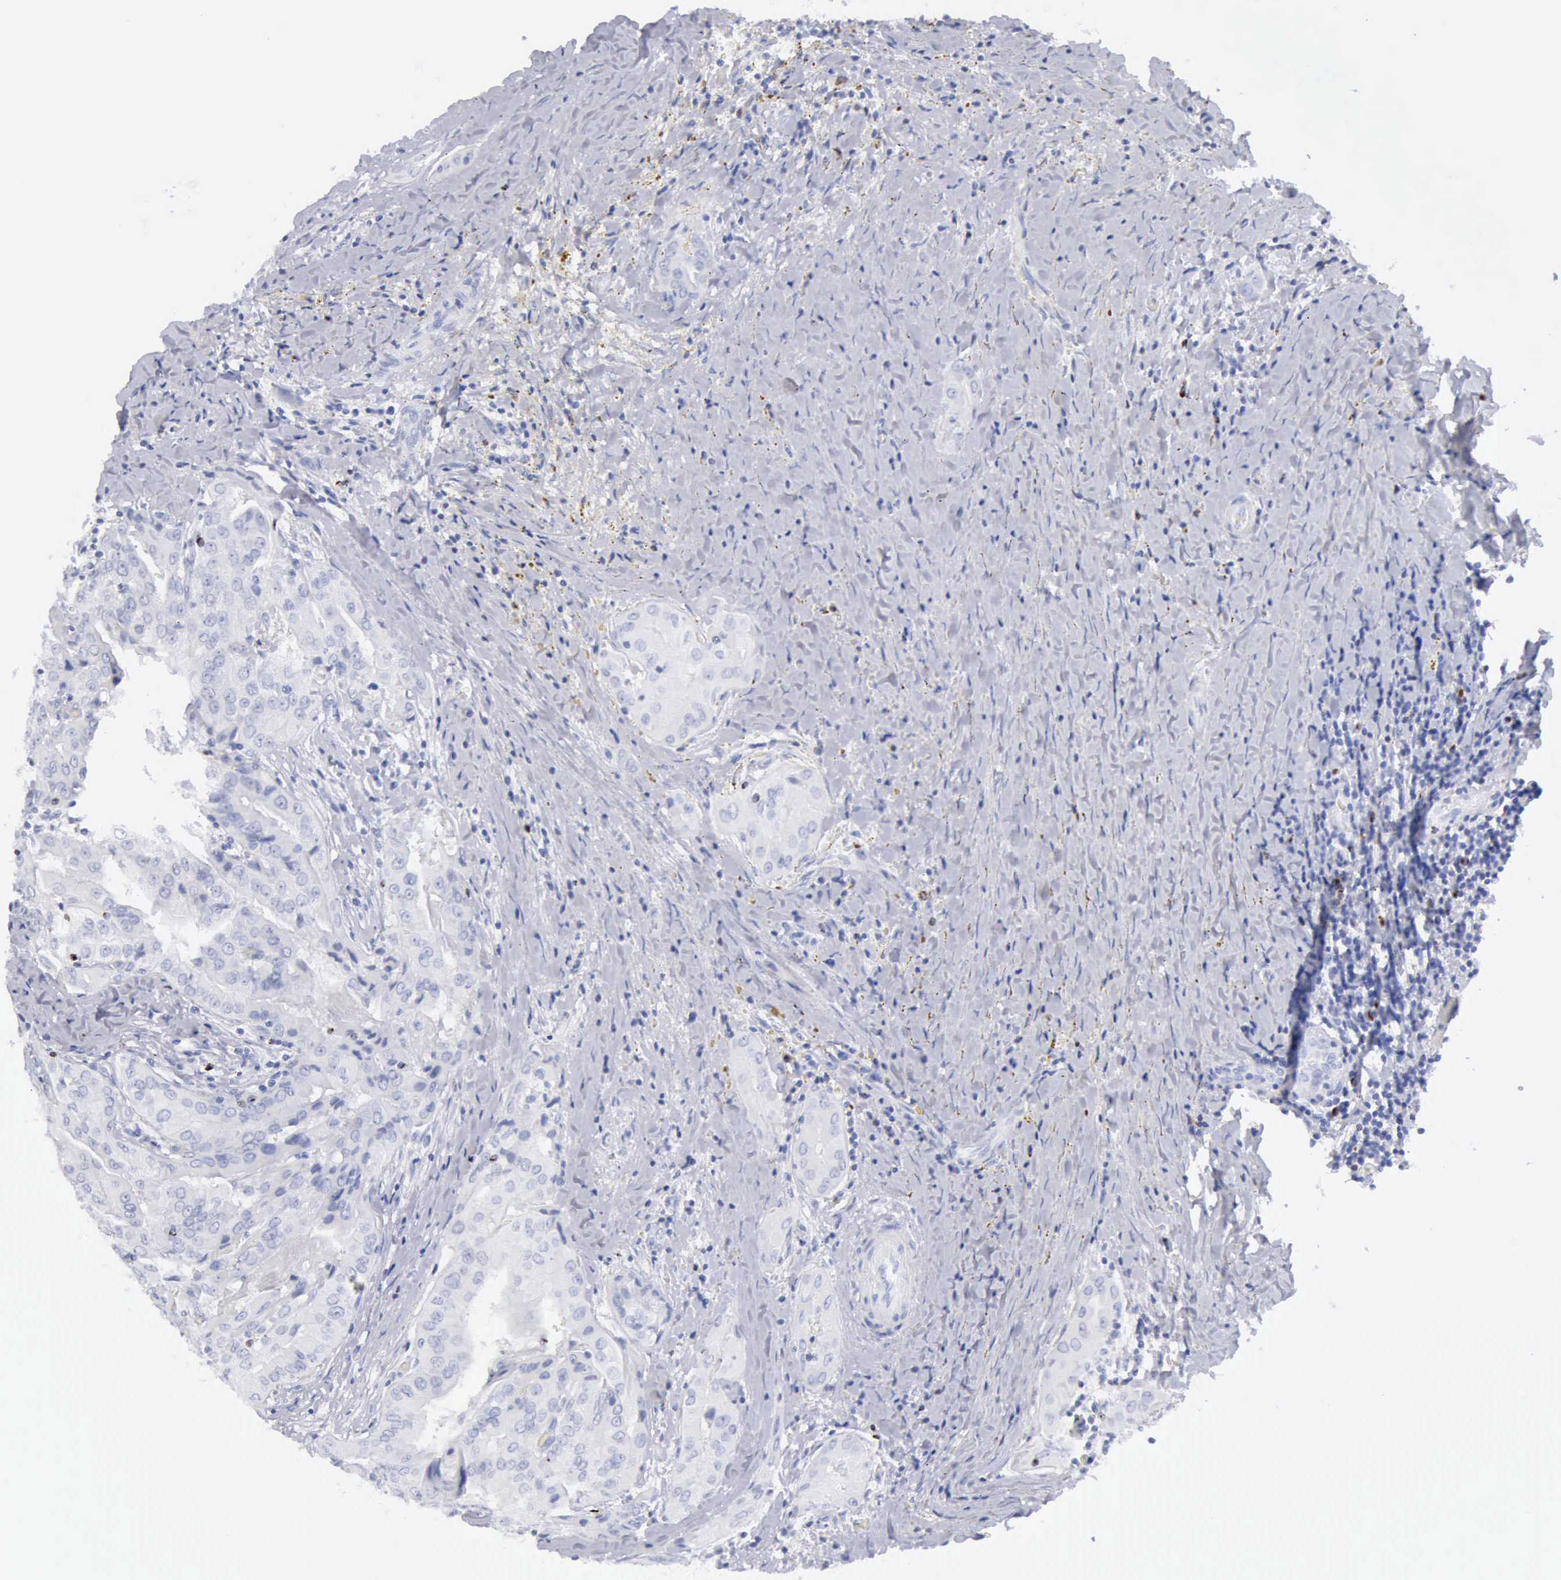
{"staining": {"intensity": "negative", "quantity": "none", "location": "none"}, "tissue": "thyroid cancer", "cell_type": "Tumor cells", "image_type": "cancer", "snomed": [{"axis": "morphology", "description": "Papillary adenocarcinoma, NOS"}, {"axis": "topography", "description": "Thyroid gland"}], "caption": "A high-resolution histopathology image shows IHC staining of thyroid cancer (papillary adenocarcinoma), which demonstrates no significant staining in tumor cells.", "gene": "GZMB", "patient": {"sex": "female", "age": 71}}